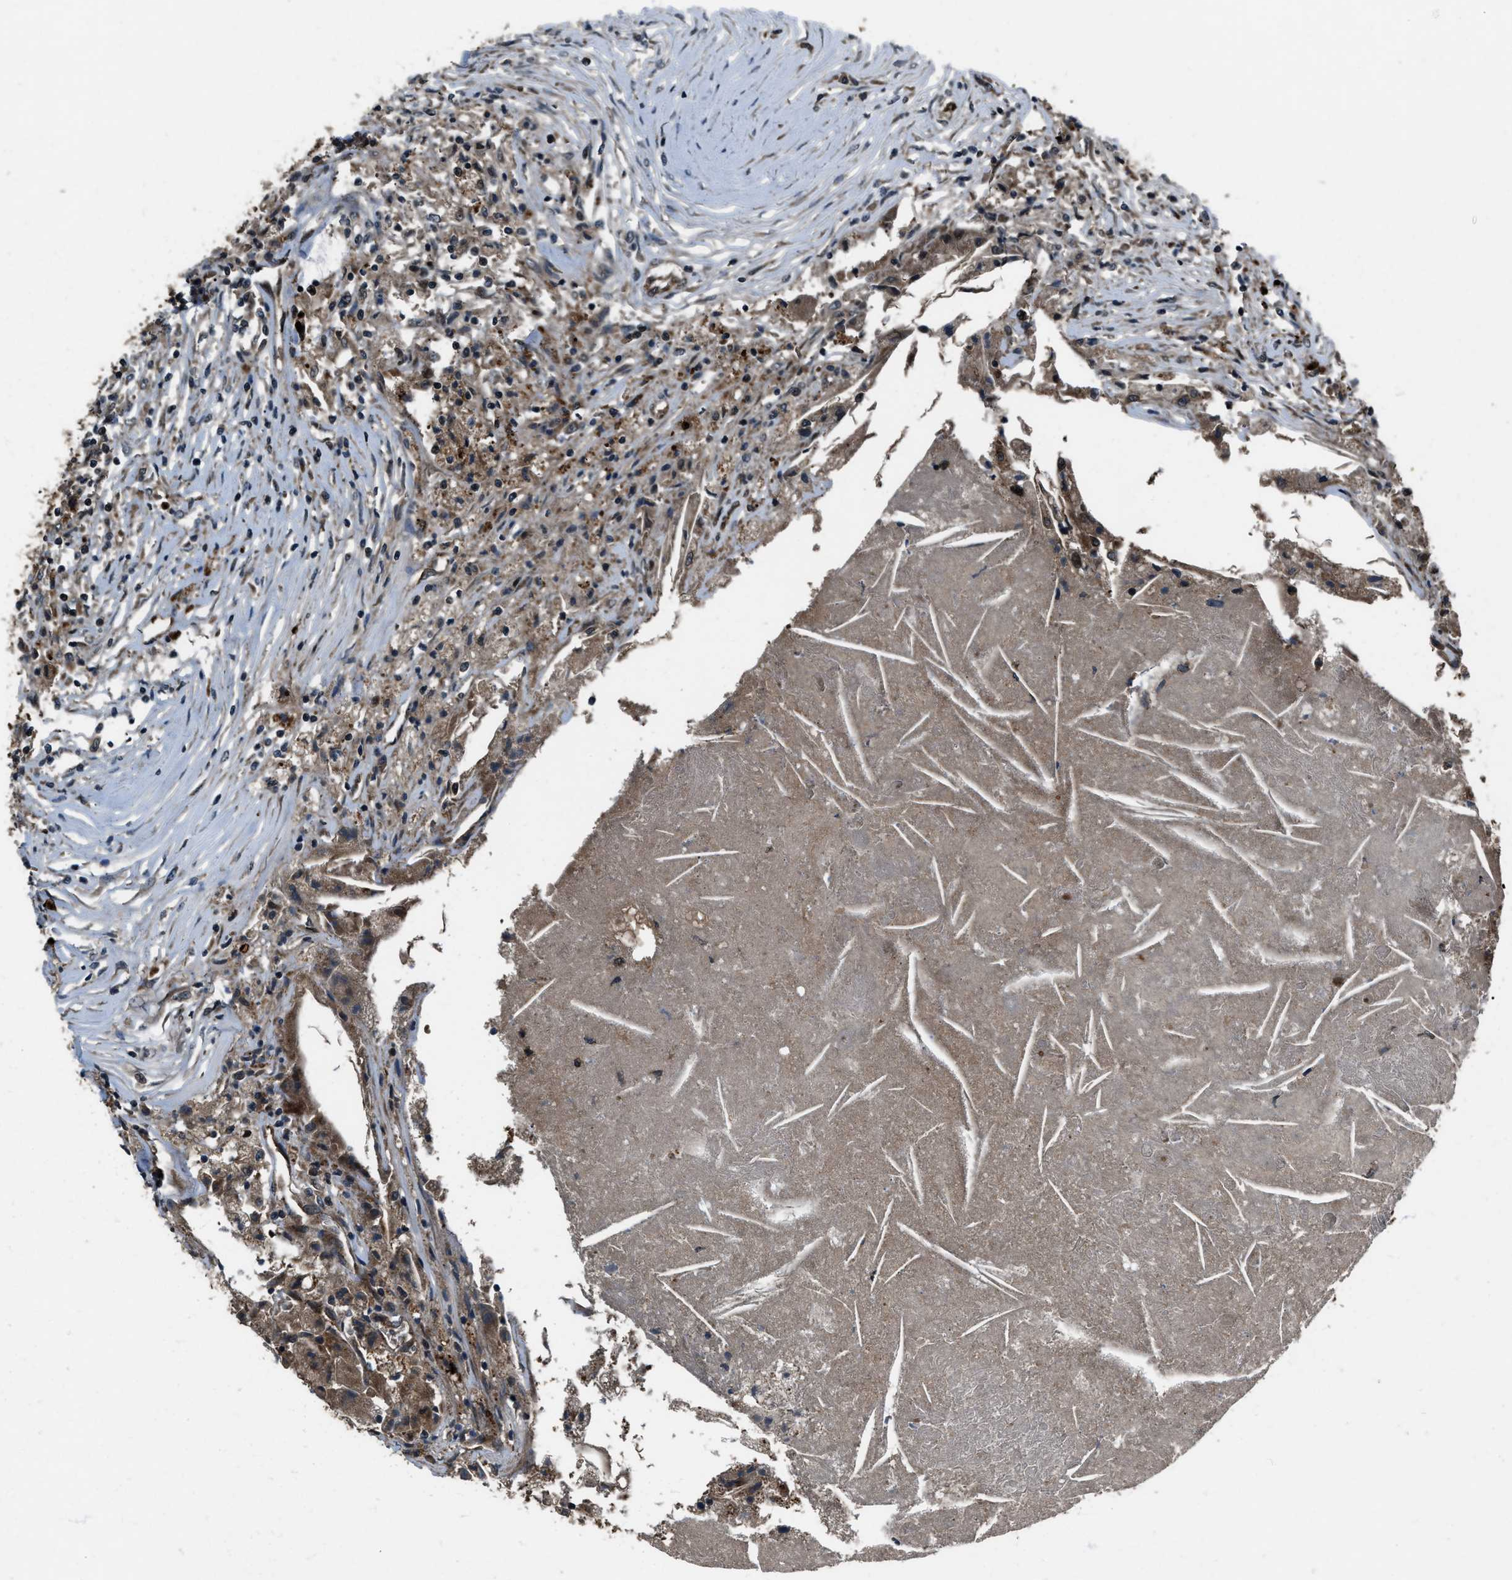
{"staining": {"intensity": "moderate", "quantity": ">75%", "location": "cytoplasmic/membranous"}, "tissue": "colorectal cancer", "cell_type": "Tumor cells", "image_type": "cancer", "snomed": [{"axis": "morphology", "description": "Adenocarcinoma, NOS"}, {"axis": "topography", "description": "Rectum"}], "caption": "Brown immunohistochemical staining in human adenocarcinoma (colorectal) displays moderate cytoplasmic/membranous positivity in approximately >75% of tumor cells.", "gene": "IRAK4", "patient": {"sex": "male", "age": 63}}